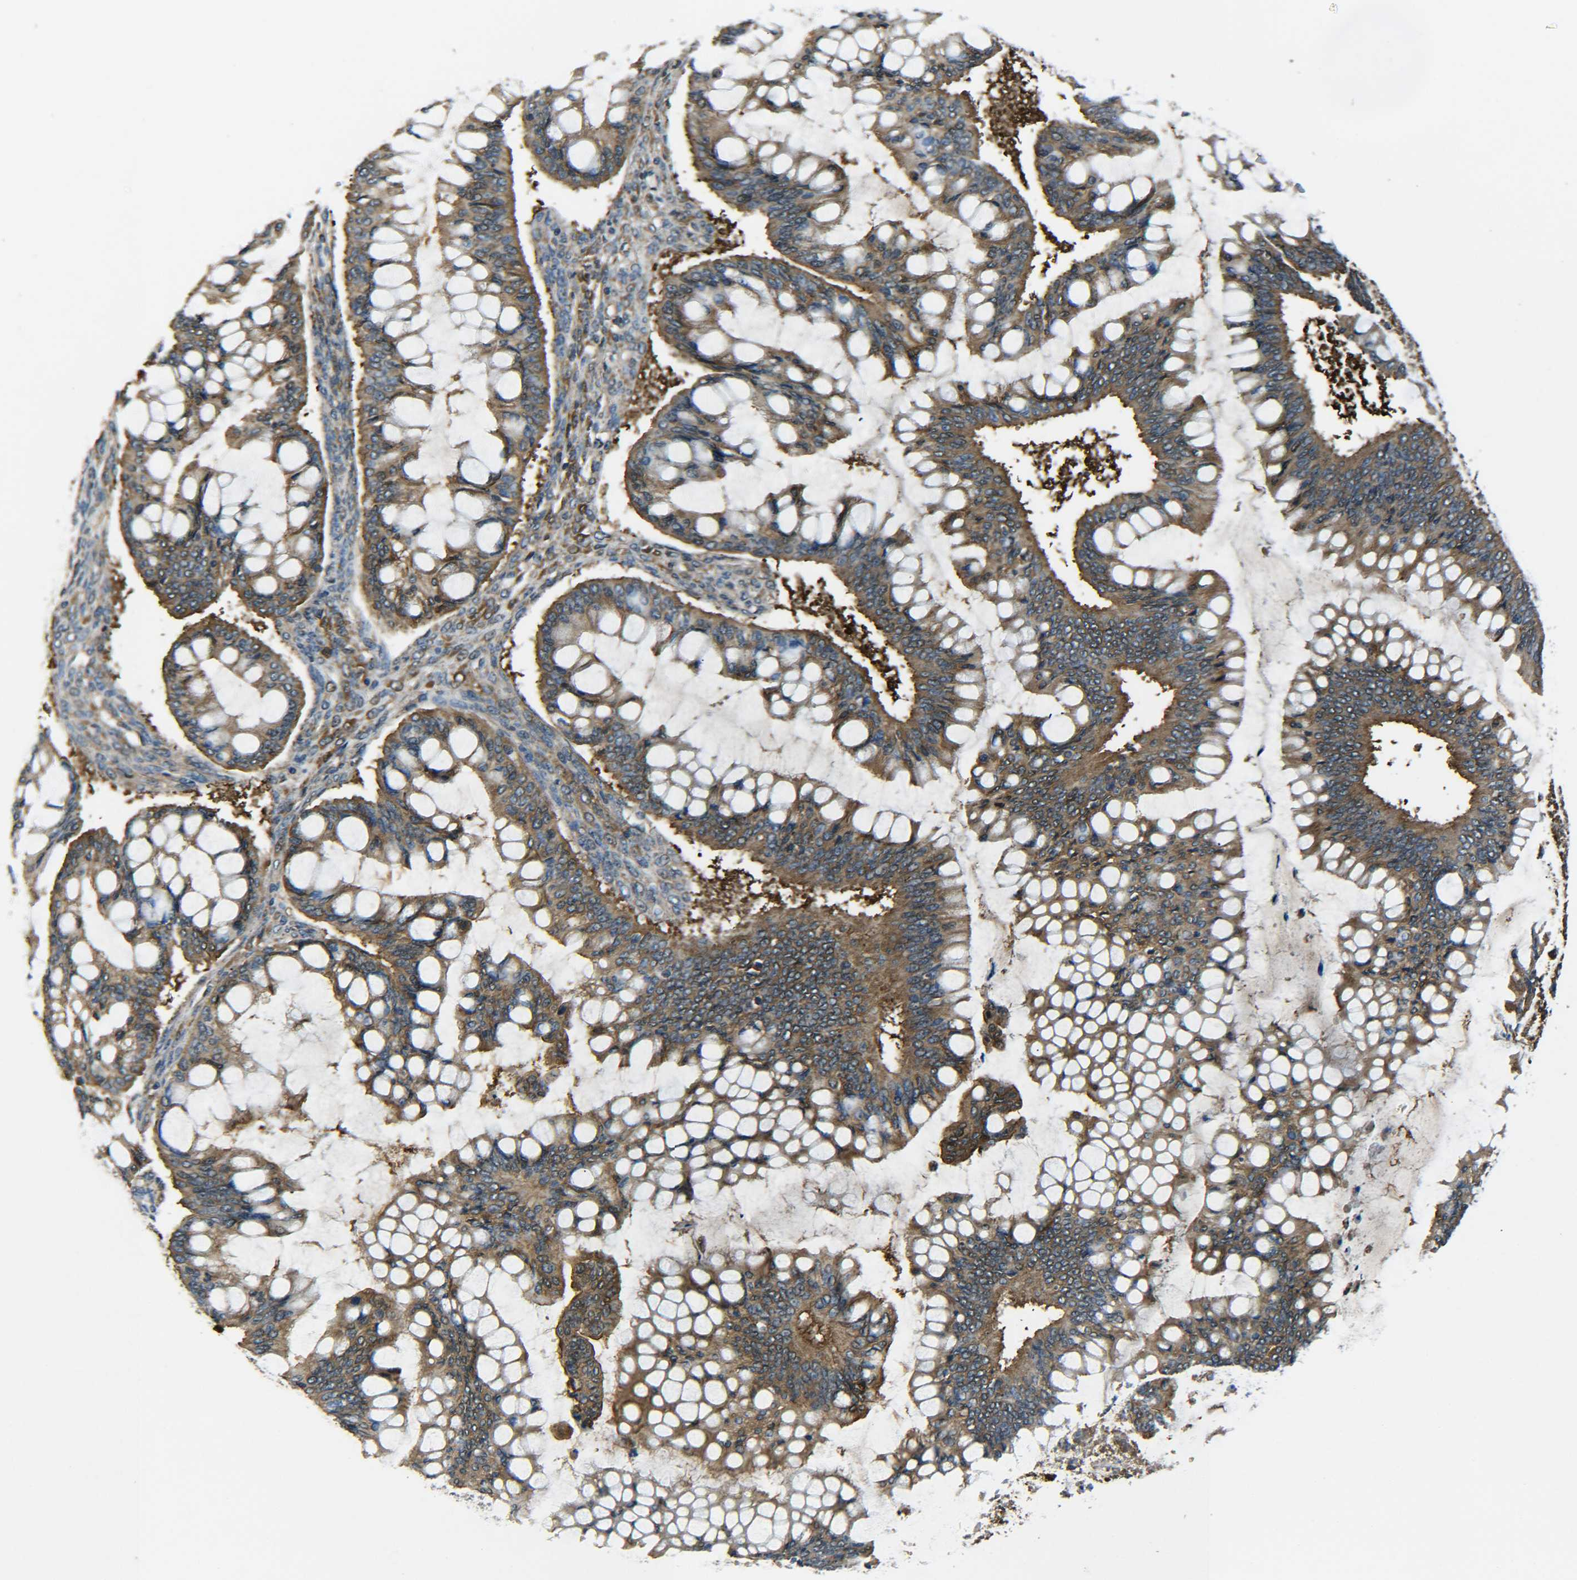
{"staining": {"intensity": "weak", "quantity": ">75%", "location": "cytoplasmic/membranous"}, "tissue": "ovarian cancer", "cell_type": "Tumor cells", "image_type": "cancer", "snomed": [{"axis": "morphology", "description": "Cystadenocarcinoma, mucinous, NOS"}, {"axis": "topography", "description": "Ovary"}], "caption": "Immunohistochemical staining of ovarian cancer displays low levels of weak cytoplasmic/membranous protein positivity in approximately >75% of tumor cells.", "gene": "PREB", "patient": {"sex": "female", "age": 73}}